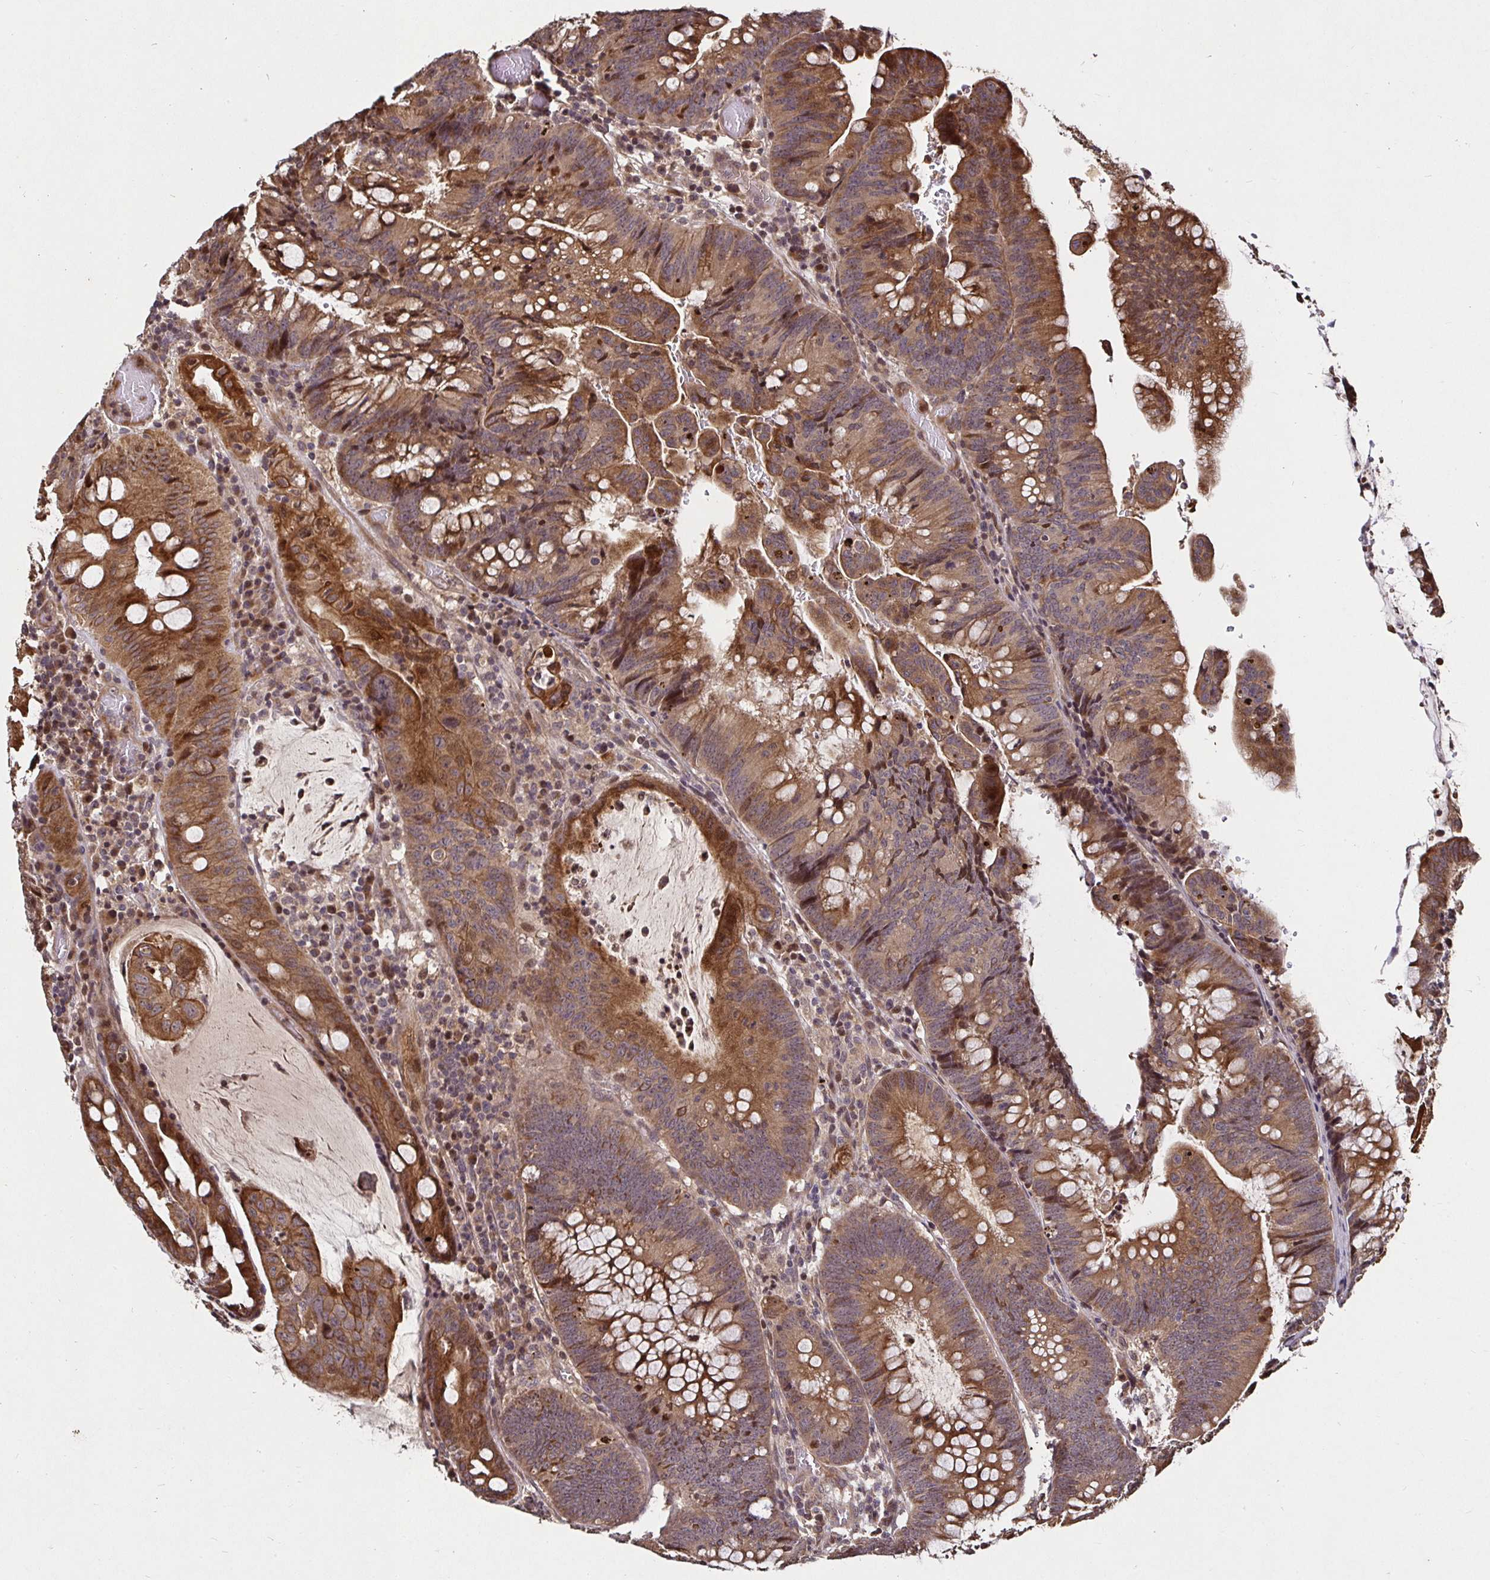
{"staining": {"intensity": "moderate", "quantity": ">75%", "location": "cytoplasmic/membranous"}, "tissue": "colorectal cancer", "cell_type": "Tumor cells", "image_type": "cancer", "snomed": [{"axis": "morphology", "description": "Adenocarcinoma, NOS"}, {"axis": "topography", "description": "Colon"}], "caption": "Tumor cells exhibit moderate cytoplasmic/membranous positivity in approximately >75% of cells in adenocarcinoma (colorectal).", "gene": "SMYD3", "patient": {"sex": "male", "age": 62}}